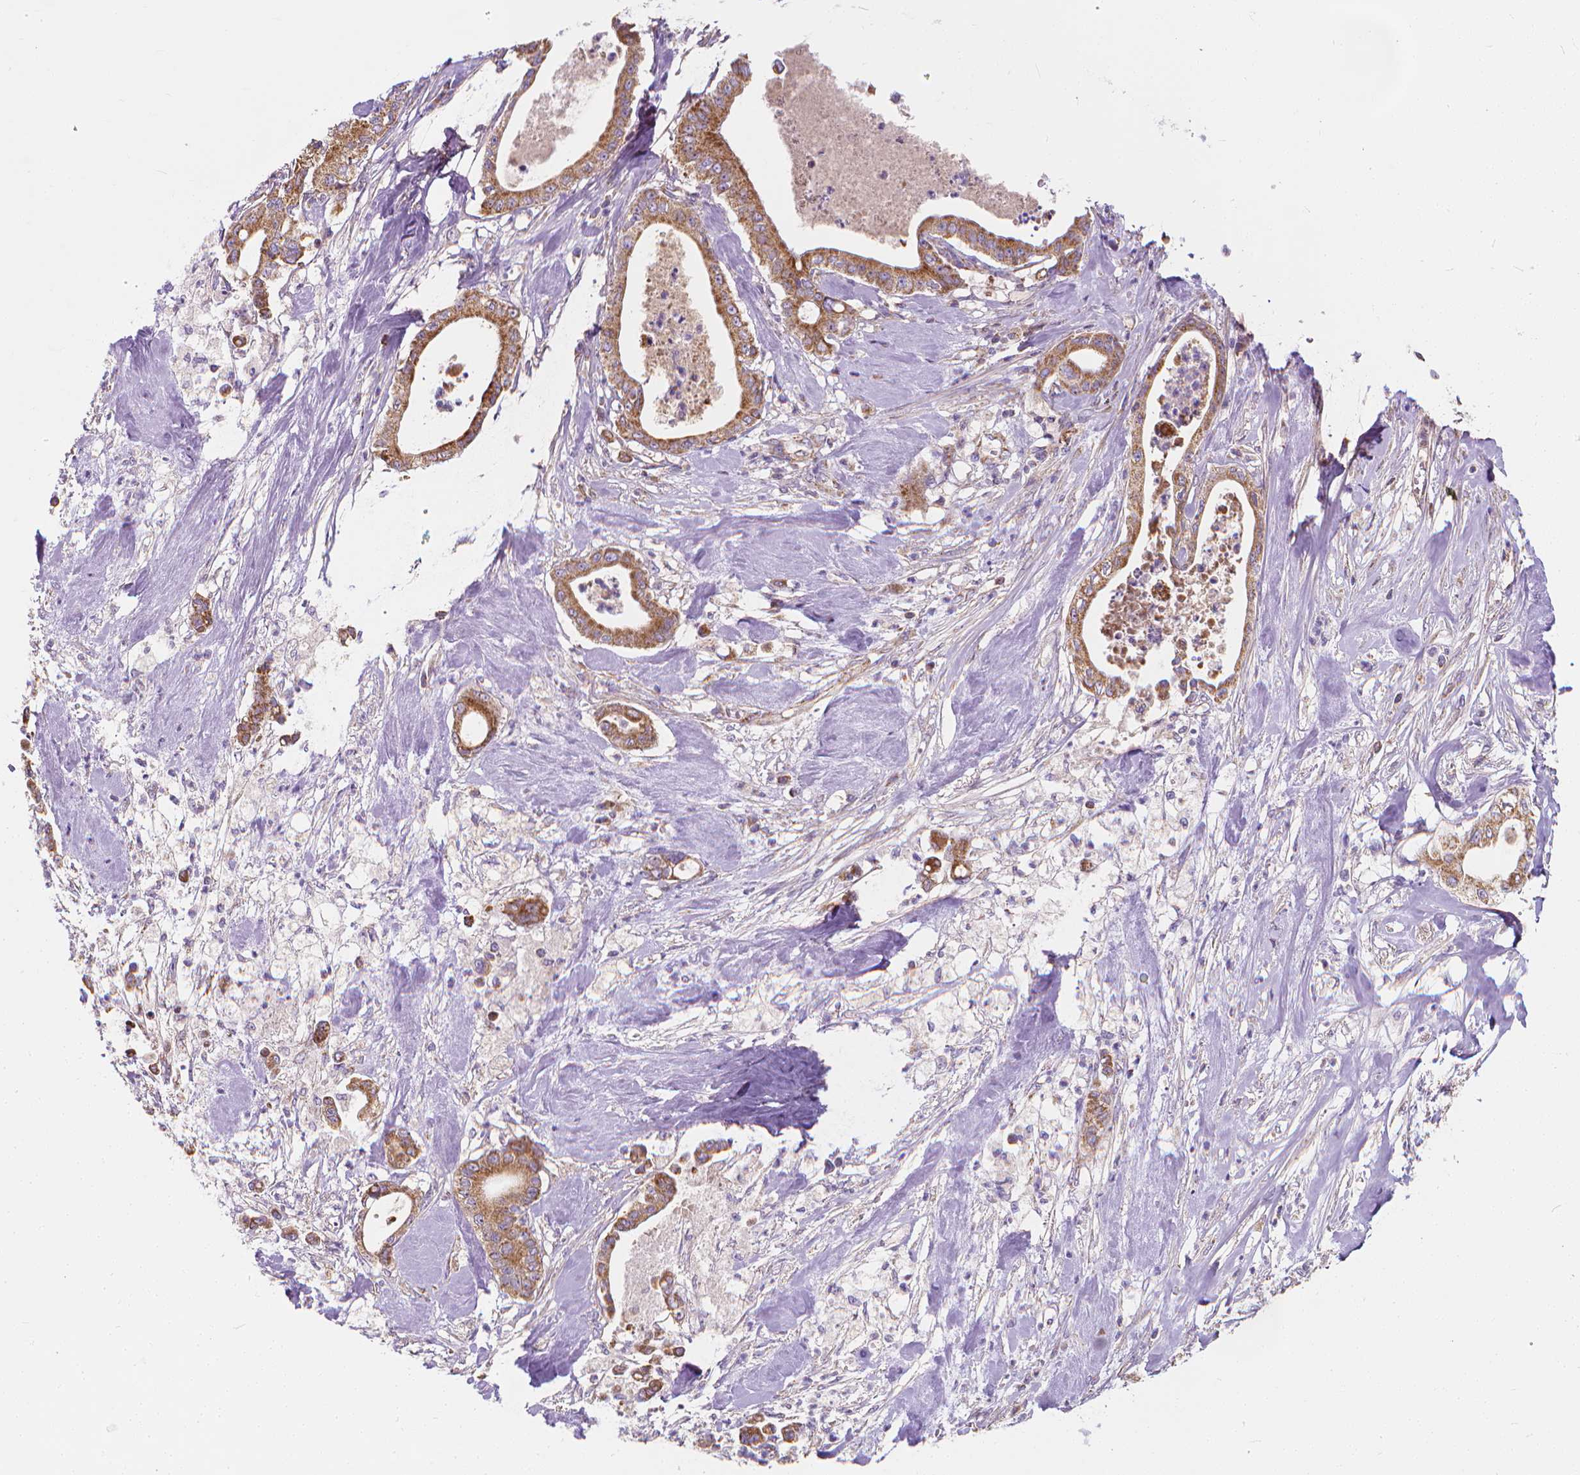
{"staining": {"intensity": "moderate", "quantity": ">75%", "location": "cytoplasmic/membranous"}, "tissue": "pancreatic cancer", "cell_type": "Tumor cells", "image_type": "cancer", "snomed": [{"axis": "morphology", "description": "Adenocarcinoma, NOS"}, {"axis": "topography", "description": "Pancreas"}], "caption": "High-magnification brightfield microscopy of adenocarcinoma (pancreatic) stained with DAB (brown) and counterstained with hematoxylin (blue). tumor cells exhibit moderate cytoplasmic/membranous expression is appreciated in about>75% of cells. The staining was performed using DAB (3,3'-diaminobenzidine), with brown indicating positive protein expression. Nuclei are stained blue with hematoxylin.", "gene": "SNCAIP", "patient": {"sex": "male", "age": 71}}